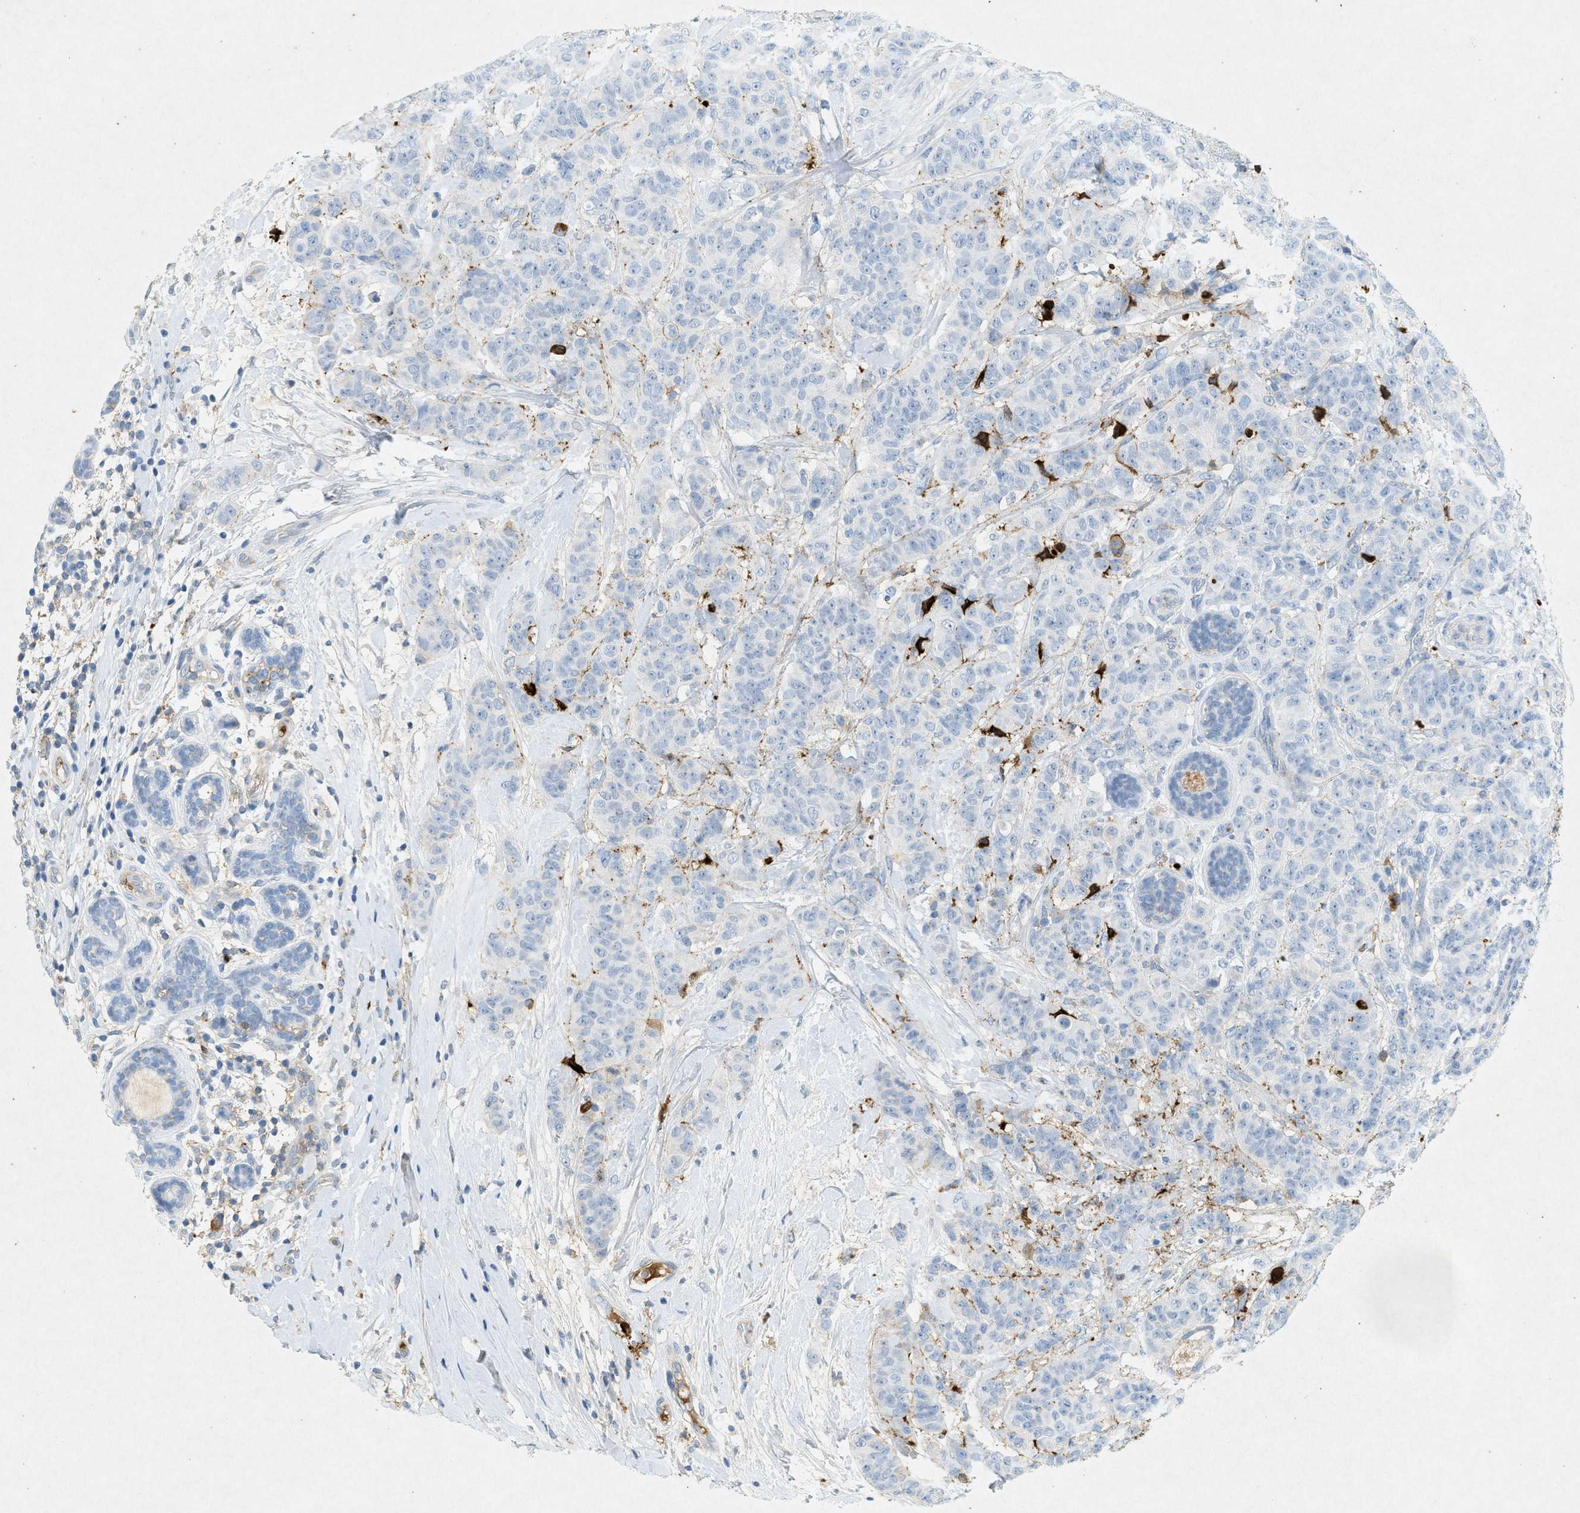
{"staining": {"intensity": "negative", "quantity": "none", "location": "none"}, "tissue": "breast cancer", "cell_type": "Tumor cells", "image_type": "cancer", "snomed": [{"axis": "morphology", "description": "Normal tissue, NOS"}, {"axis": "morphology", "description": "Duct carcinoma"}, {"axis": "topography", "description": "Breast"}], "caption": "Breast invasive ductal carcinoma was stained to show a protein in brown. There is no significant staining in tumor cells.", "gene": "F2", "patient": {"sex": "female", "age": 40}}